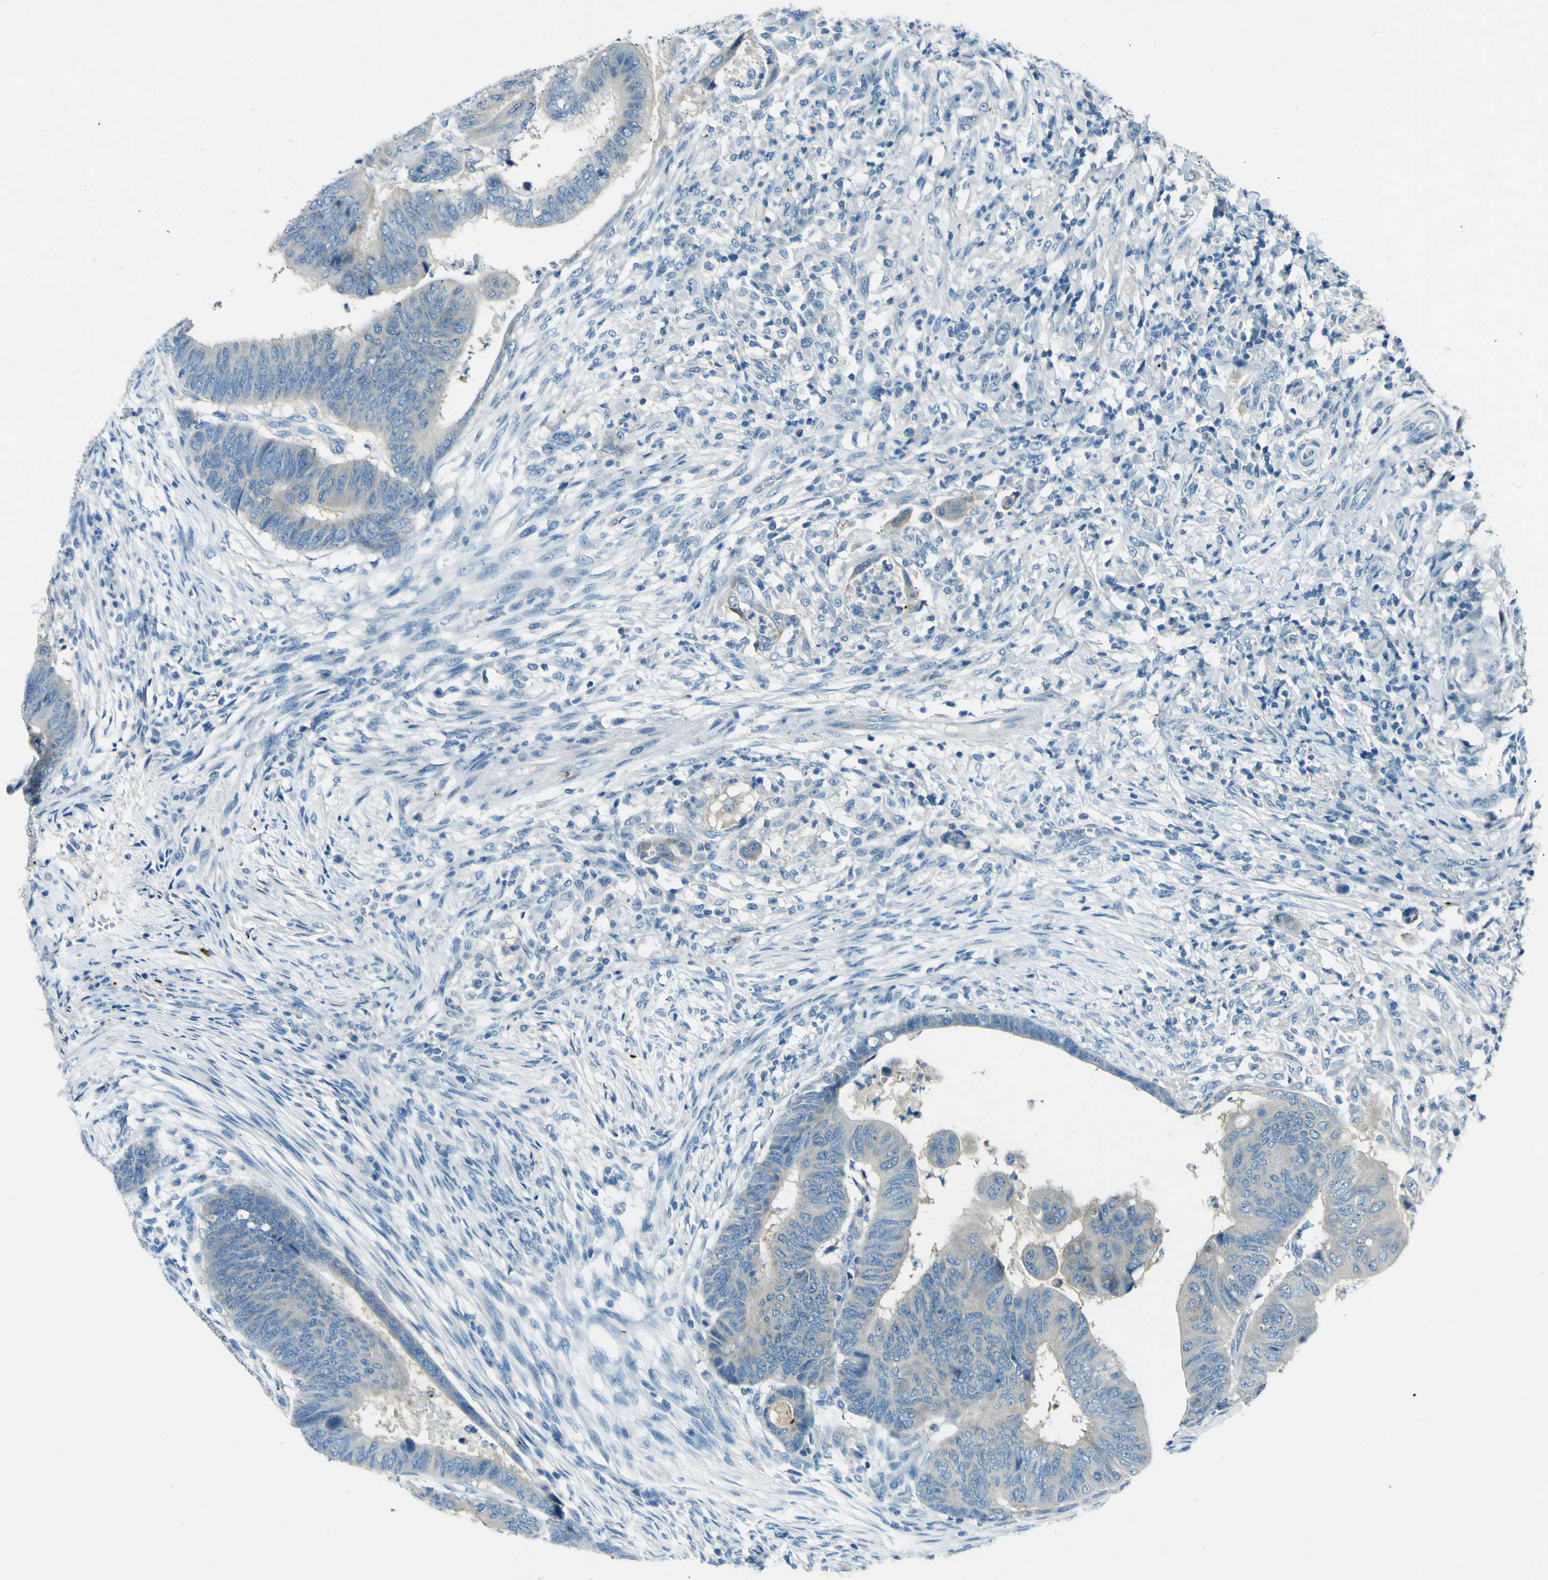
{"staining": {"intensity": "negative", "quantity": "none", "location": "none"}, "tissue": "colorectal cancer", "cell_type": "Tumor cells", "image_type": "cancer", "snomed": [{"axis": "morphology", "description": "Normal tissue, NOS"}, {"axis": "morphology", "description": "Adenocarcinoma, NOS"}, {"axis": "topography", "description": "Rectum"}, {"axis": "topography", "description": "Peripheral nerve tissue"}], "caption": "IHC of colorectal adenocarcinoma reveals no positivity in tumor cells.", "gene": "SORCS1", "patient": {"sex": "male", "age": 92}}